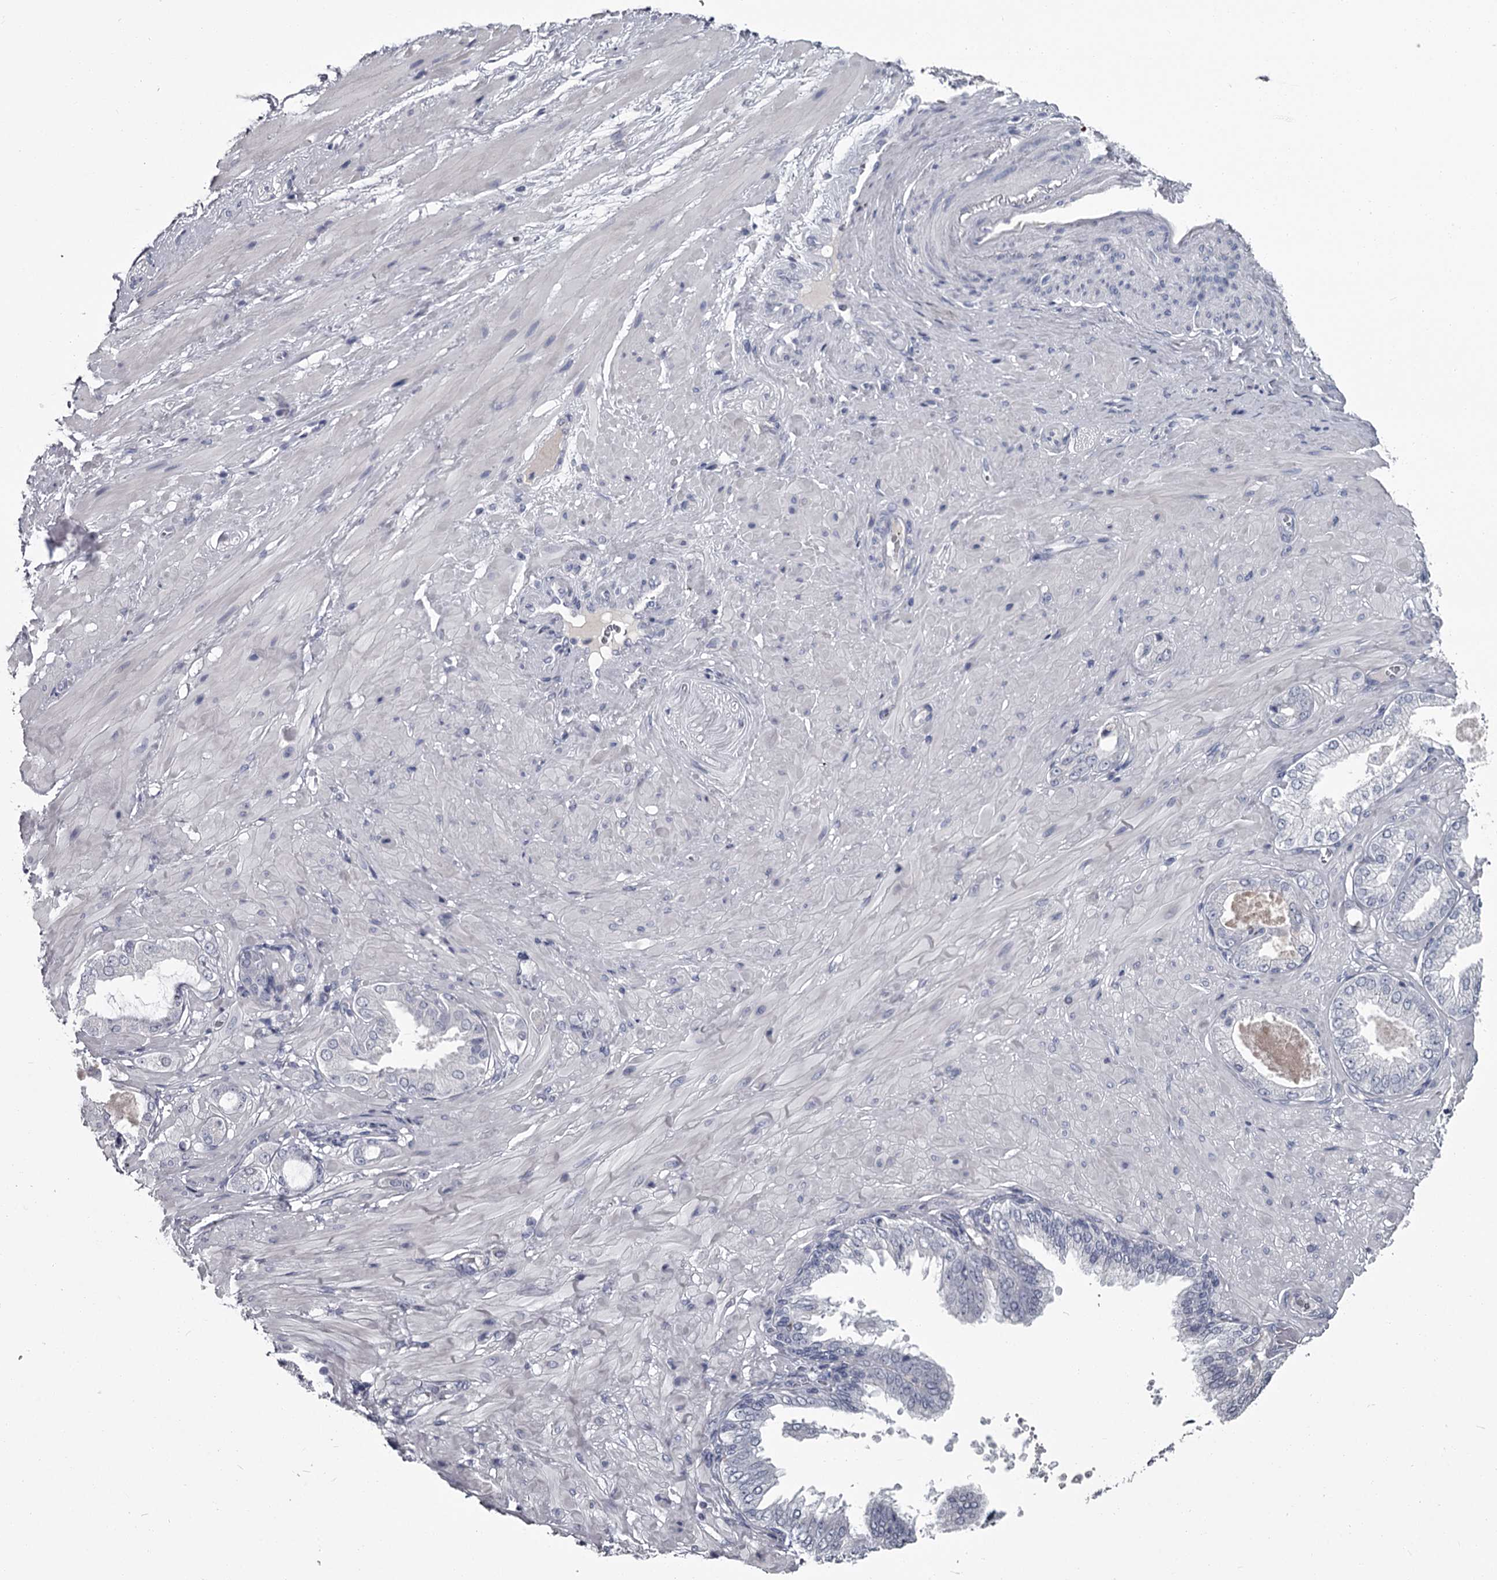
{"staining": {"intensity": "negative", "quantity": "none", "location": "none"}, "tissue": "adipose tissue", "cell_type": "Adipocytes", "image_type": "normal", "snomed": [{"axis": "morphology", "description": "Normal tissue, NOS"}, {"axis": "morphology", "description": "Adenocarcinoma, Low grade"}, {"axis": "topography", "description": "Prostate"}, {"axis": "topography", "description": "Peripheral nerve tissue"}], "caption": "Micrograph shows no protein expression in adipocytes of unremarkable adipose tissue.", "gene": "DAO", "patient": {"sex": "male", "age": 63}}